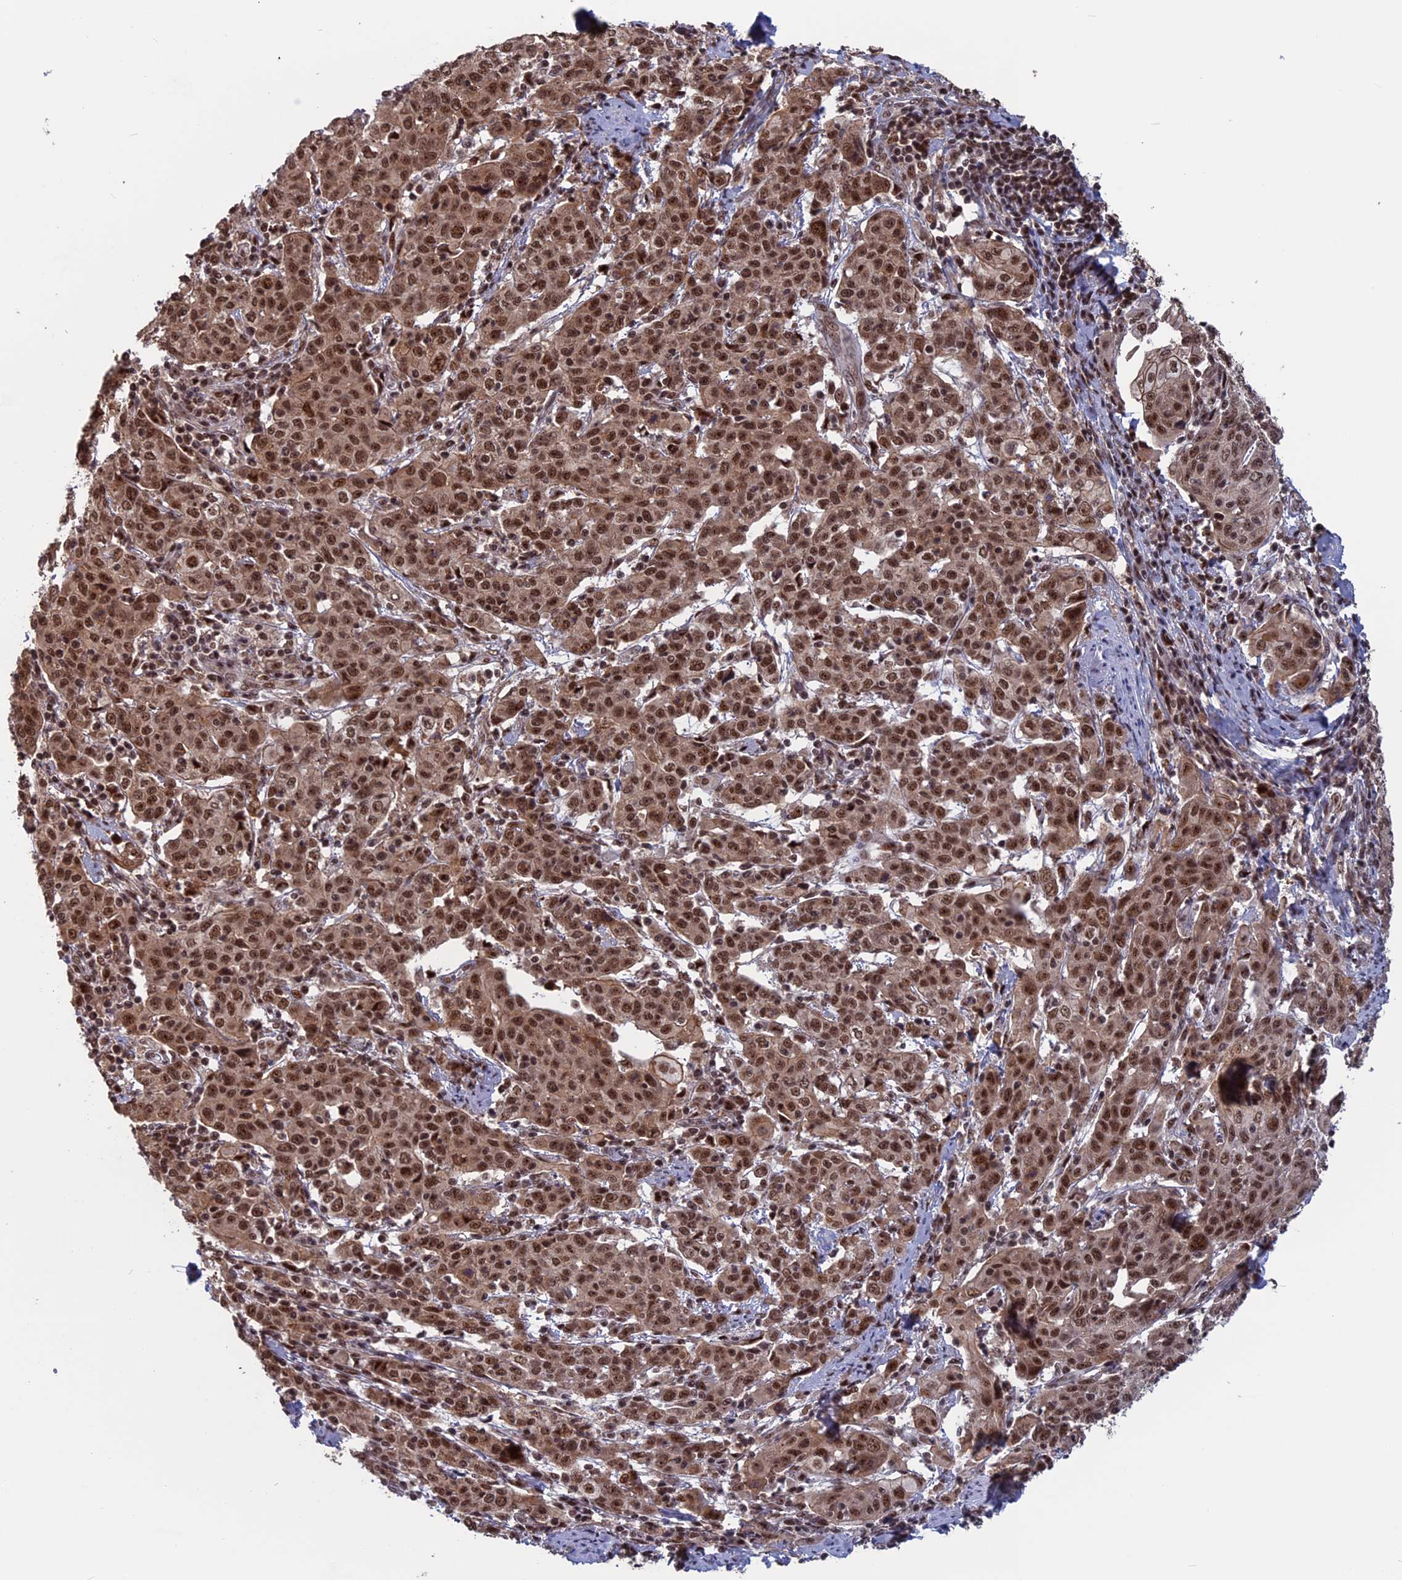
{"staining": {"intensity": "moderate", "quantity": ">75%", "location": "nuclear"}, "tissue": "cervical cancer", "cell_type": "Tumor cells", "image_type": "cancer", "snomed": [{"axis": "morphology", "description": "Squamous cell carcinoma, NOS"}, {"axis": "topography", "description": "Cervix"}], "caption": "The photomicrograph displays immunohistochemical staining of cervical cancer. There is moderate nuclear positivity is appreciated in approximately >75% of tumor cells.", "gene": "CACTIN", "patient": {"sex": "female", "age": 67}}